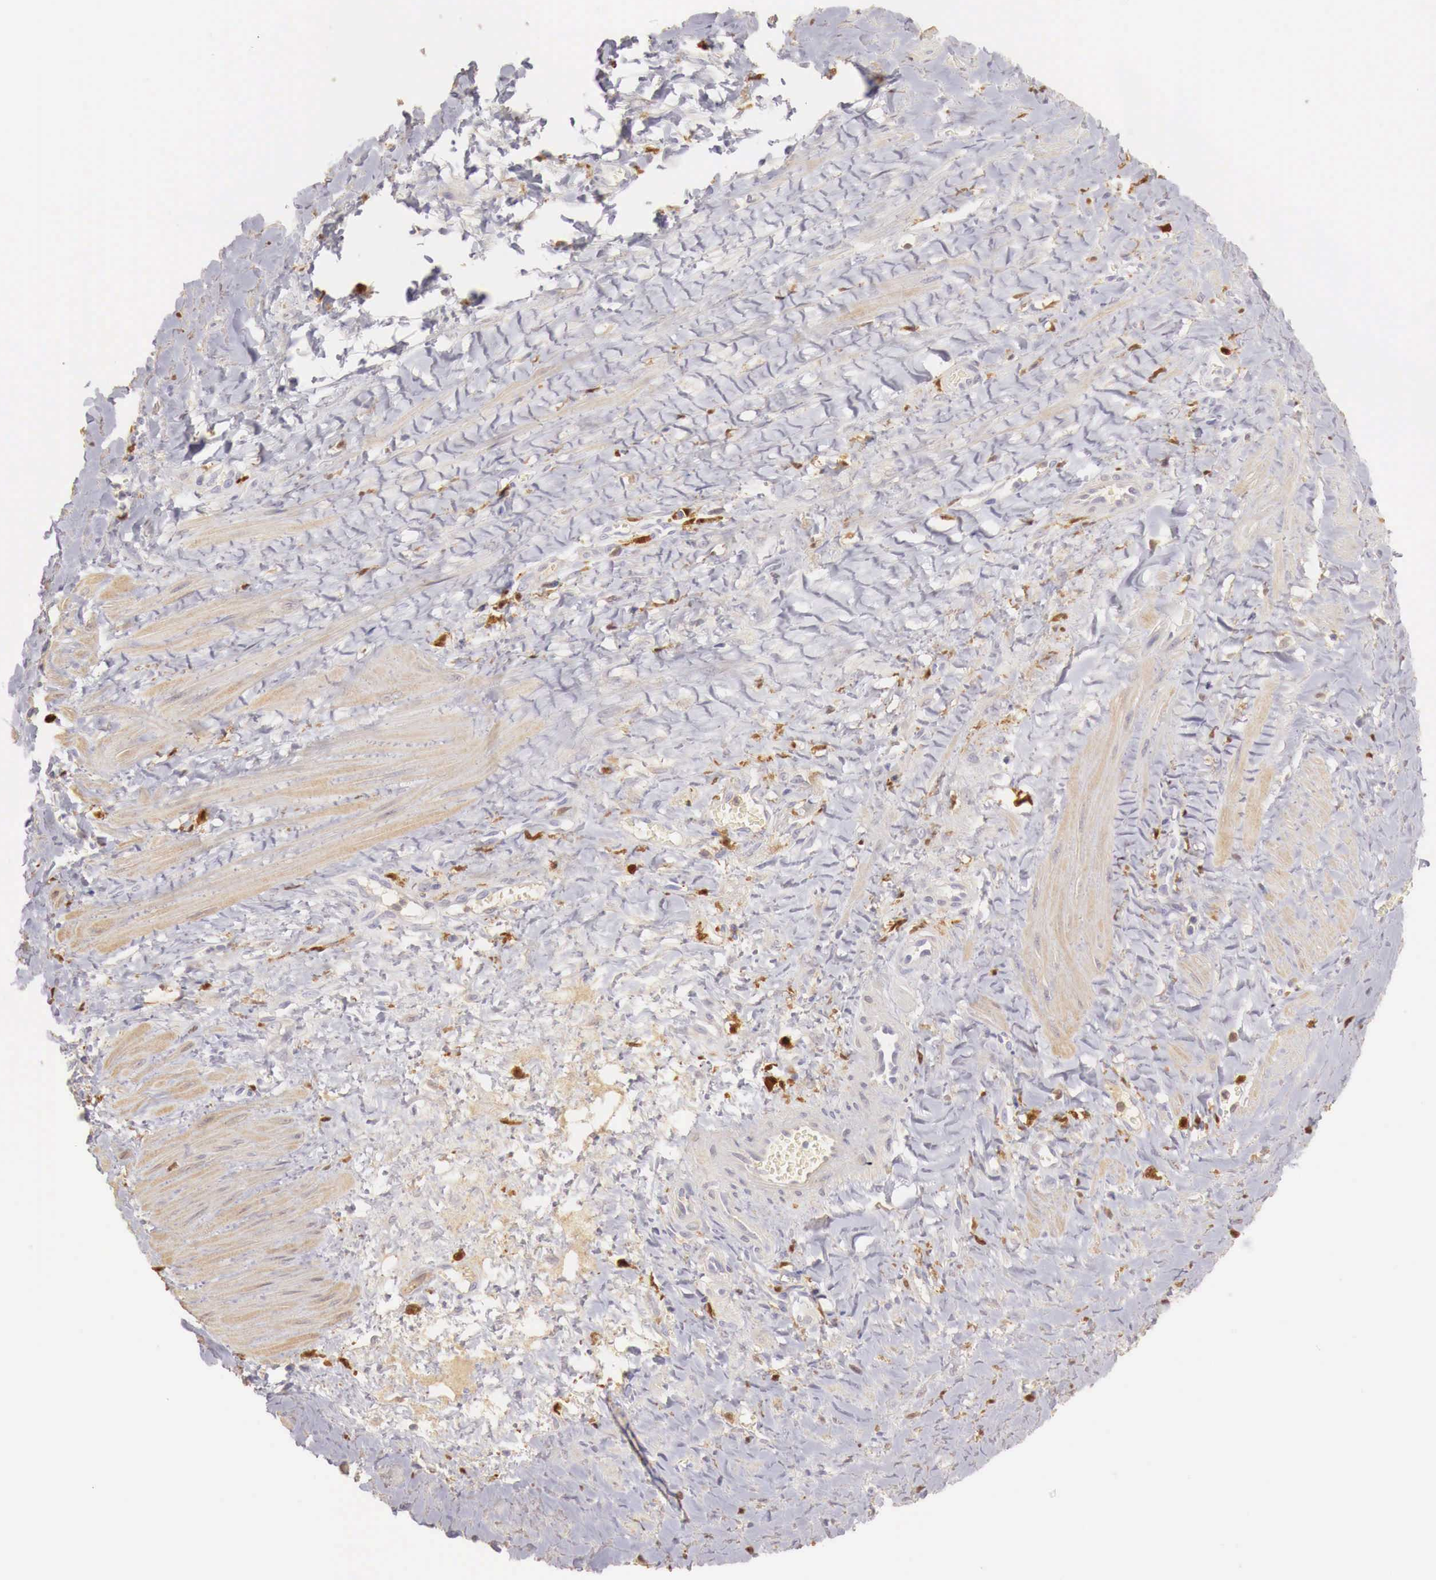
{"staining": {"intensity": "weak", "quantity": ">75%", "location": "cytoplasmic/membranous"}, "tissue": "smooth muscle", "cell_type": "Smooth muscle cells", "image_type": "normal", "snomed": [{"axis": "morphology", "description": "Normal tissue, NOS"}, {"axis": "topography", "description": "Uterus"}], "caption": "Immunohistochemical staining of benign human smooth muscle displays low levels of weak cytoplasmic/membranous expression in about >75% of smooth muscle cells.", "gene": "RENBP", "patient": {"sex": "female", "age": 56}}